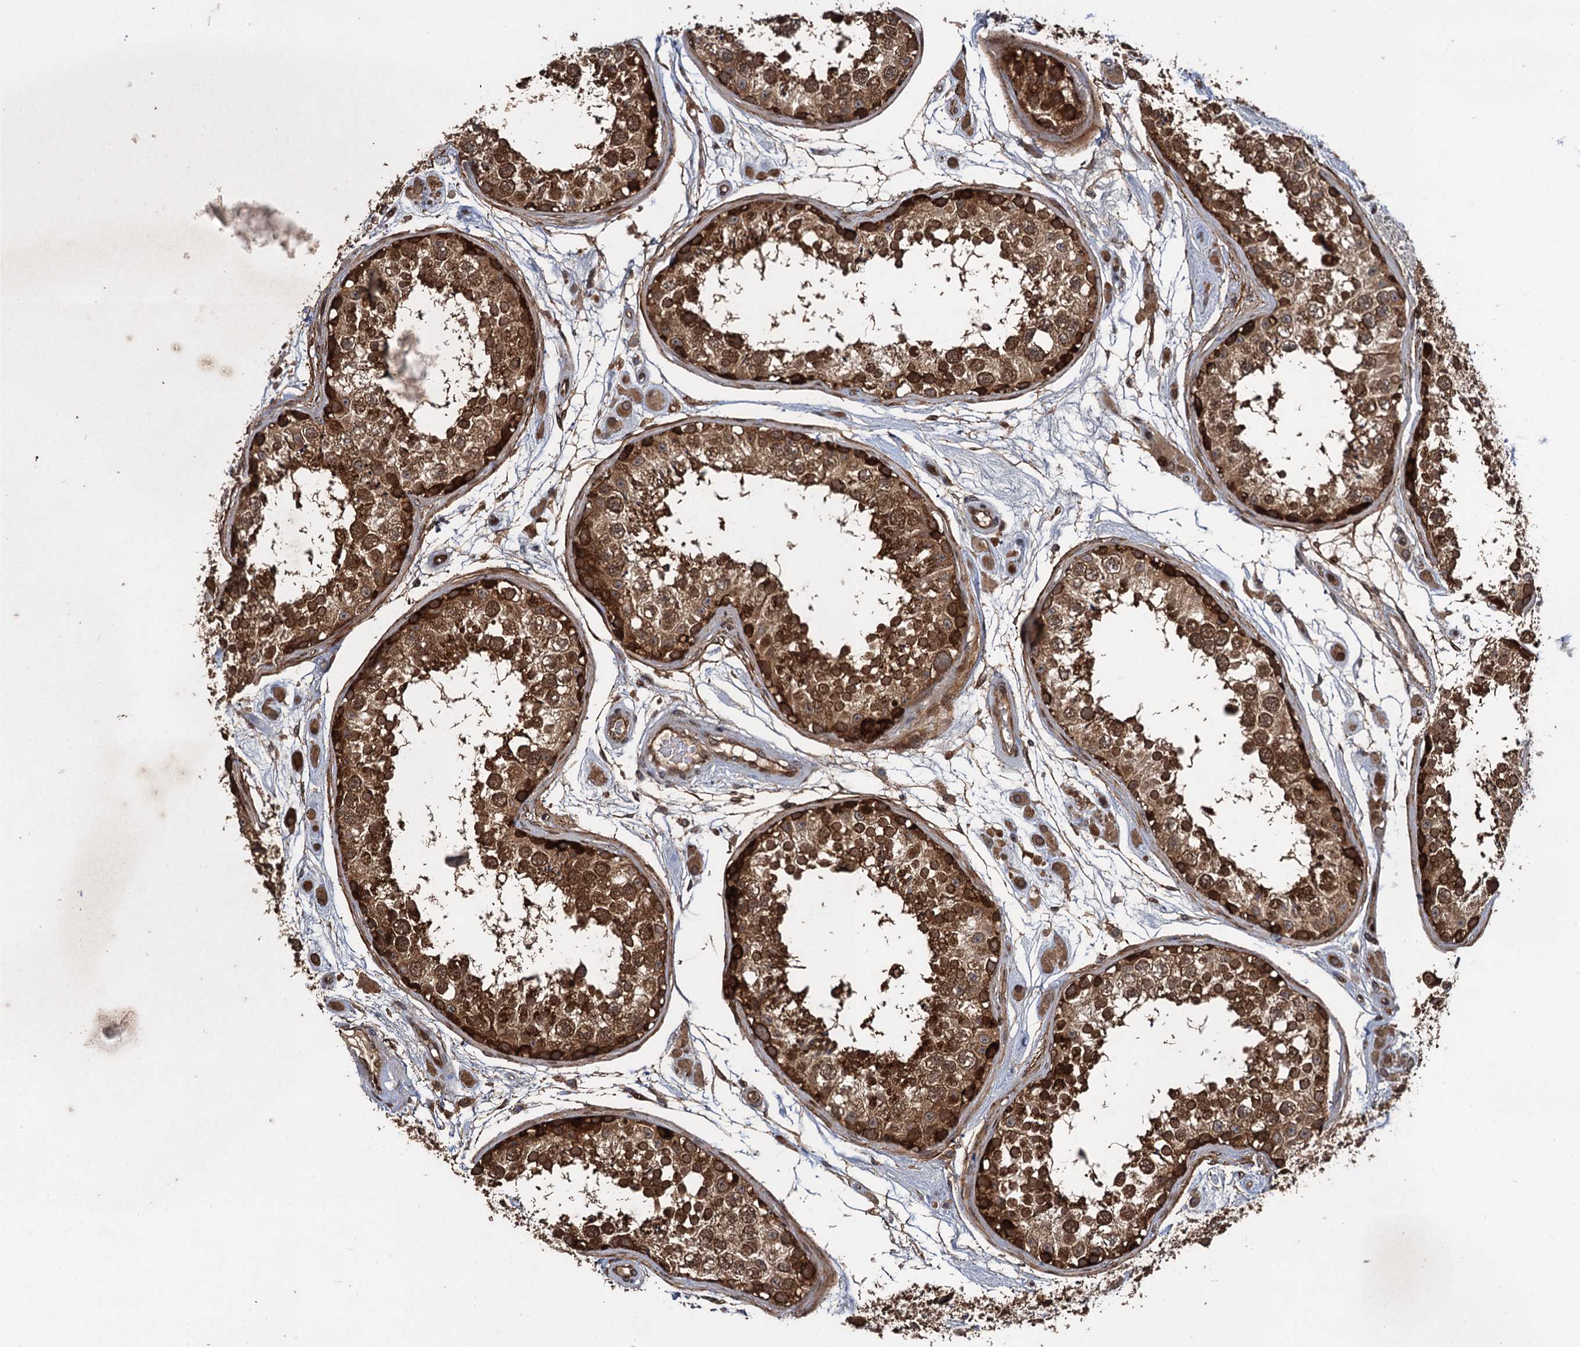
{"staining": {"intensity": "strong", "quantity": ">75%", "location": "cytoplasmic/membranous,nuclear"}, "tissue": "testis", "cell_type": "Cells in seminiferous ducts", "image_type": "normal", "snomed": [{"axis": "morphology", "description": "Normal tissue, NOS"}, {"axis": "topography", "description": "Testis"}], "caption": "This histopathology image reveals IHC staining of benign testis, with high strong cytoplasmic/membranous,nuclear positivity in approximately >75% of cells in seminiferous ducts.", "gene": "RHOBTB1", "patient": {"sex": "male", "age": 25}}